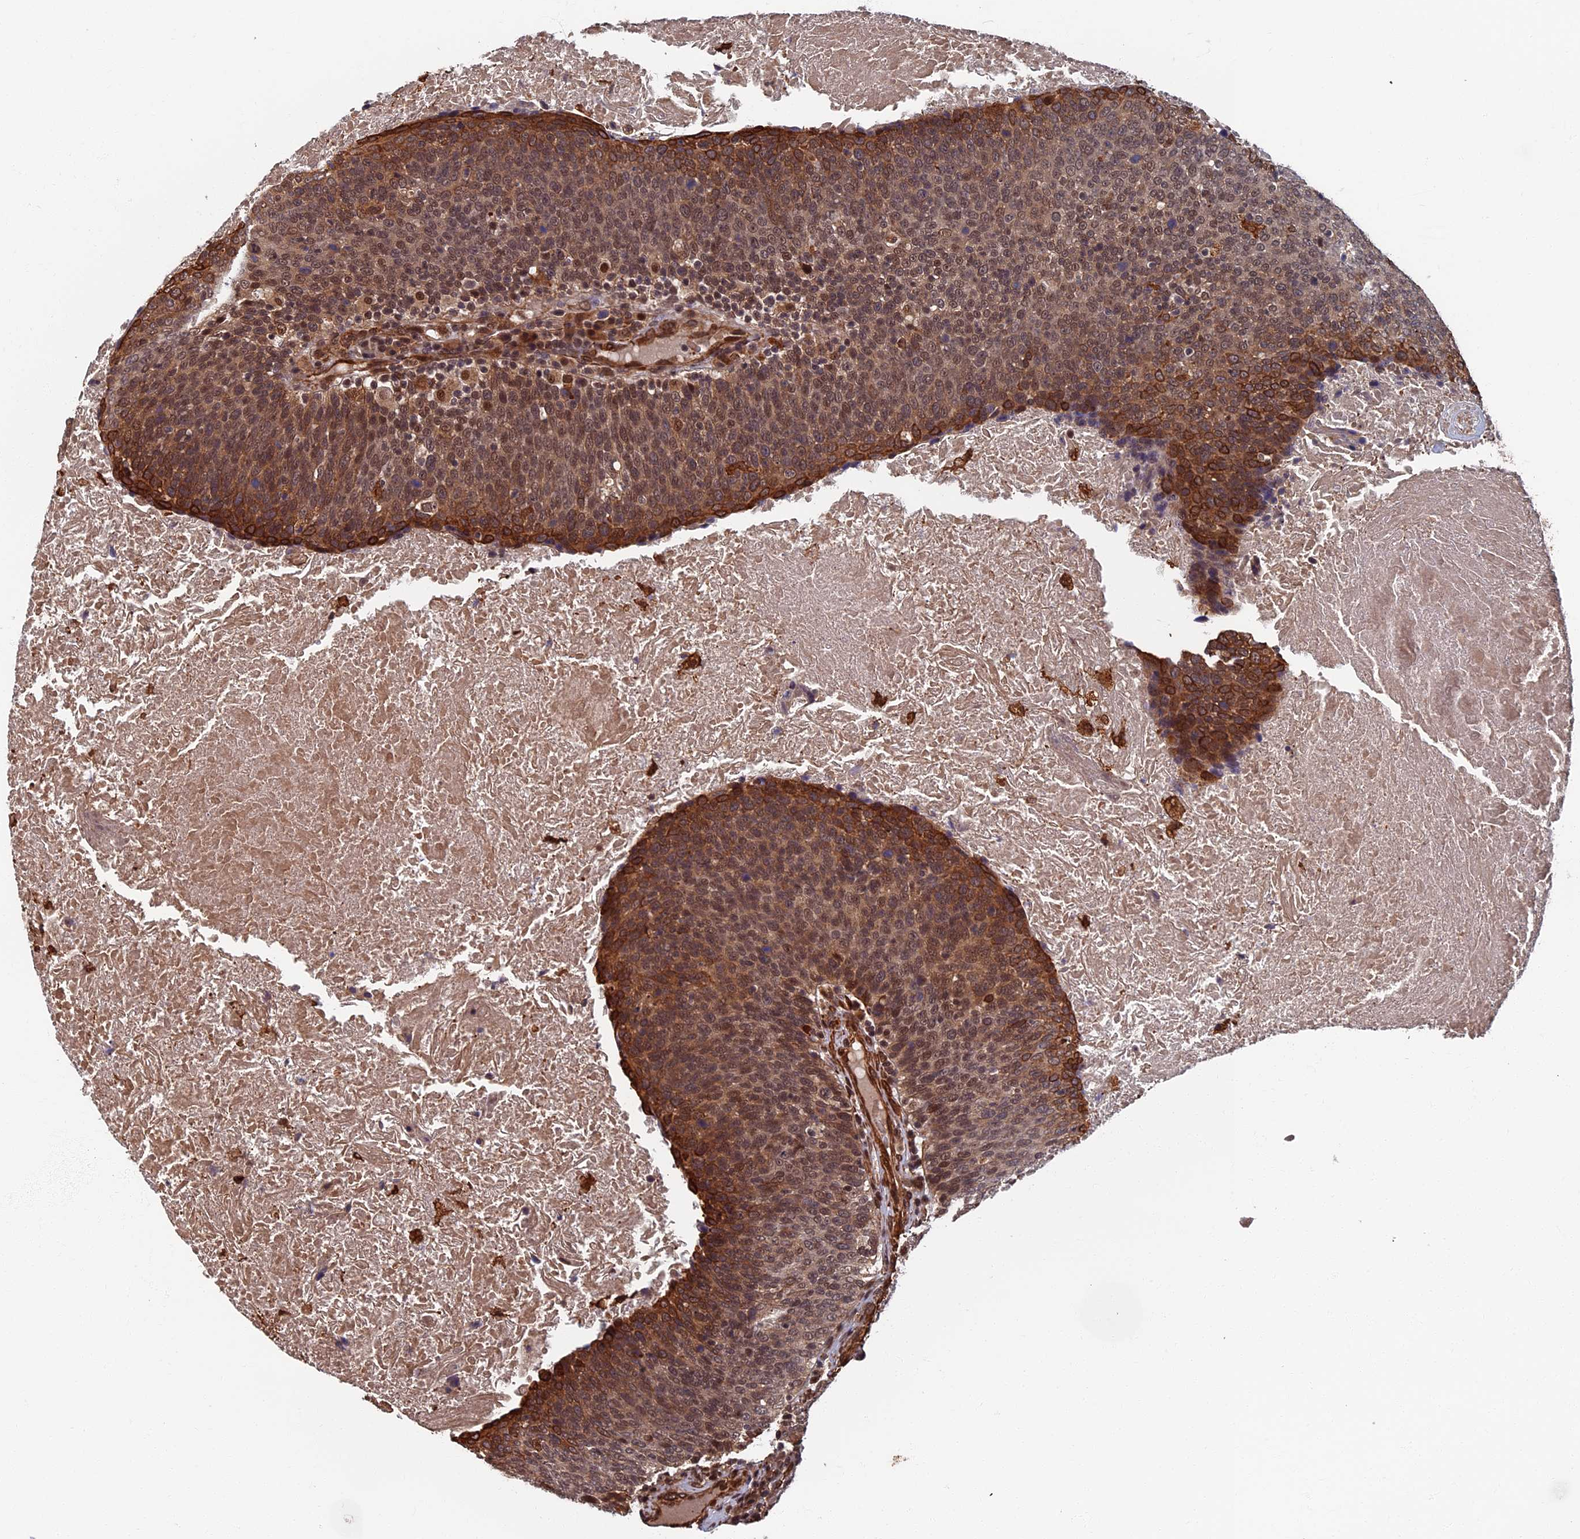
{"staining": {"intensity": "moderate", "quantity": ">75%", "location": "cytoplasmic/membranous,nuclear"}, "tissue": "head and neck cancer", "cell_type": "Tumor cells", "image_type": "cancer", "snomed": [{"axis": "morphology", "description": "Squamous cell carcinoma, NOS"}, {"axis": "morphology", "description": "Squamous cell carcinoma, metastatic, NOS"}, {"axis": "topography", "description": "Lymph node"}, {"axis": "topography", "description": "Head-Neck"}], "caption": "The micrograph shows immunohistochemical staining of head and neck cancer. There is moderate cytoplasmic/membranous and nuclear staining is identified in about >75% of tumor cells.", "gene": "CTDP1", "patient": {"sex": "male", "age": 62}}